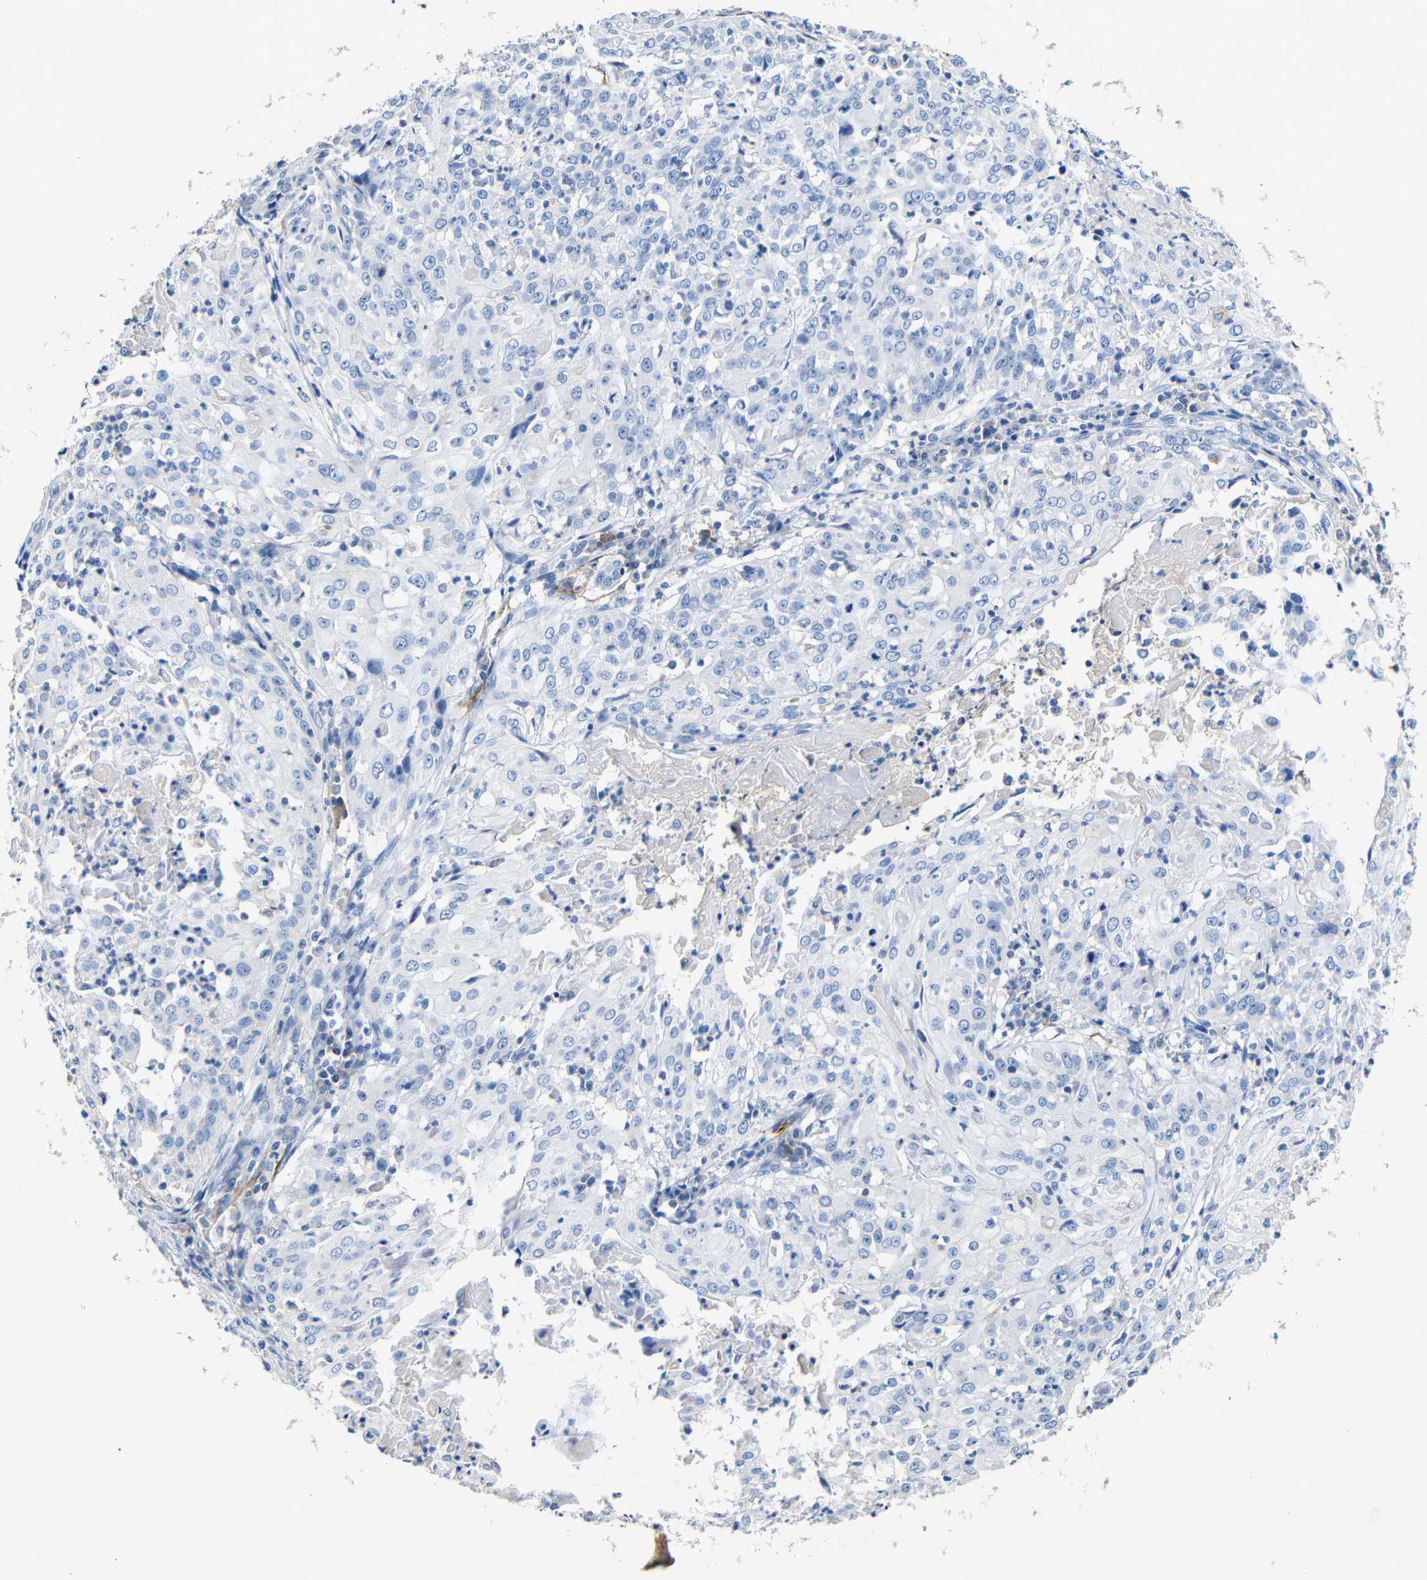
{"staining": {"intensity": "negative", "quantity": "none", "location": "none"}, "tissue": "cervical cancer", "cell_type": "Tumor cells", "image_type": "cancer", "snomed": [{"axis": "morphology", "description": "Squamous cell carcinoma, NOS"}, {"axis": "topography", "description": "Cervix"}], "caption": "Squamous cell carcinoma (cervical) was stained to show a protein in brown. There is no significant expression in tumor cells. (Brightfield microscopy of DAB immunohistochemistry (IHC) at high magnification).", "gene": "ACKR2", "patient": {"sex": "female", "age": 39}}